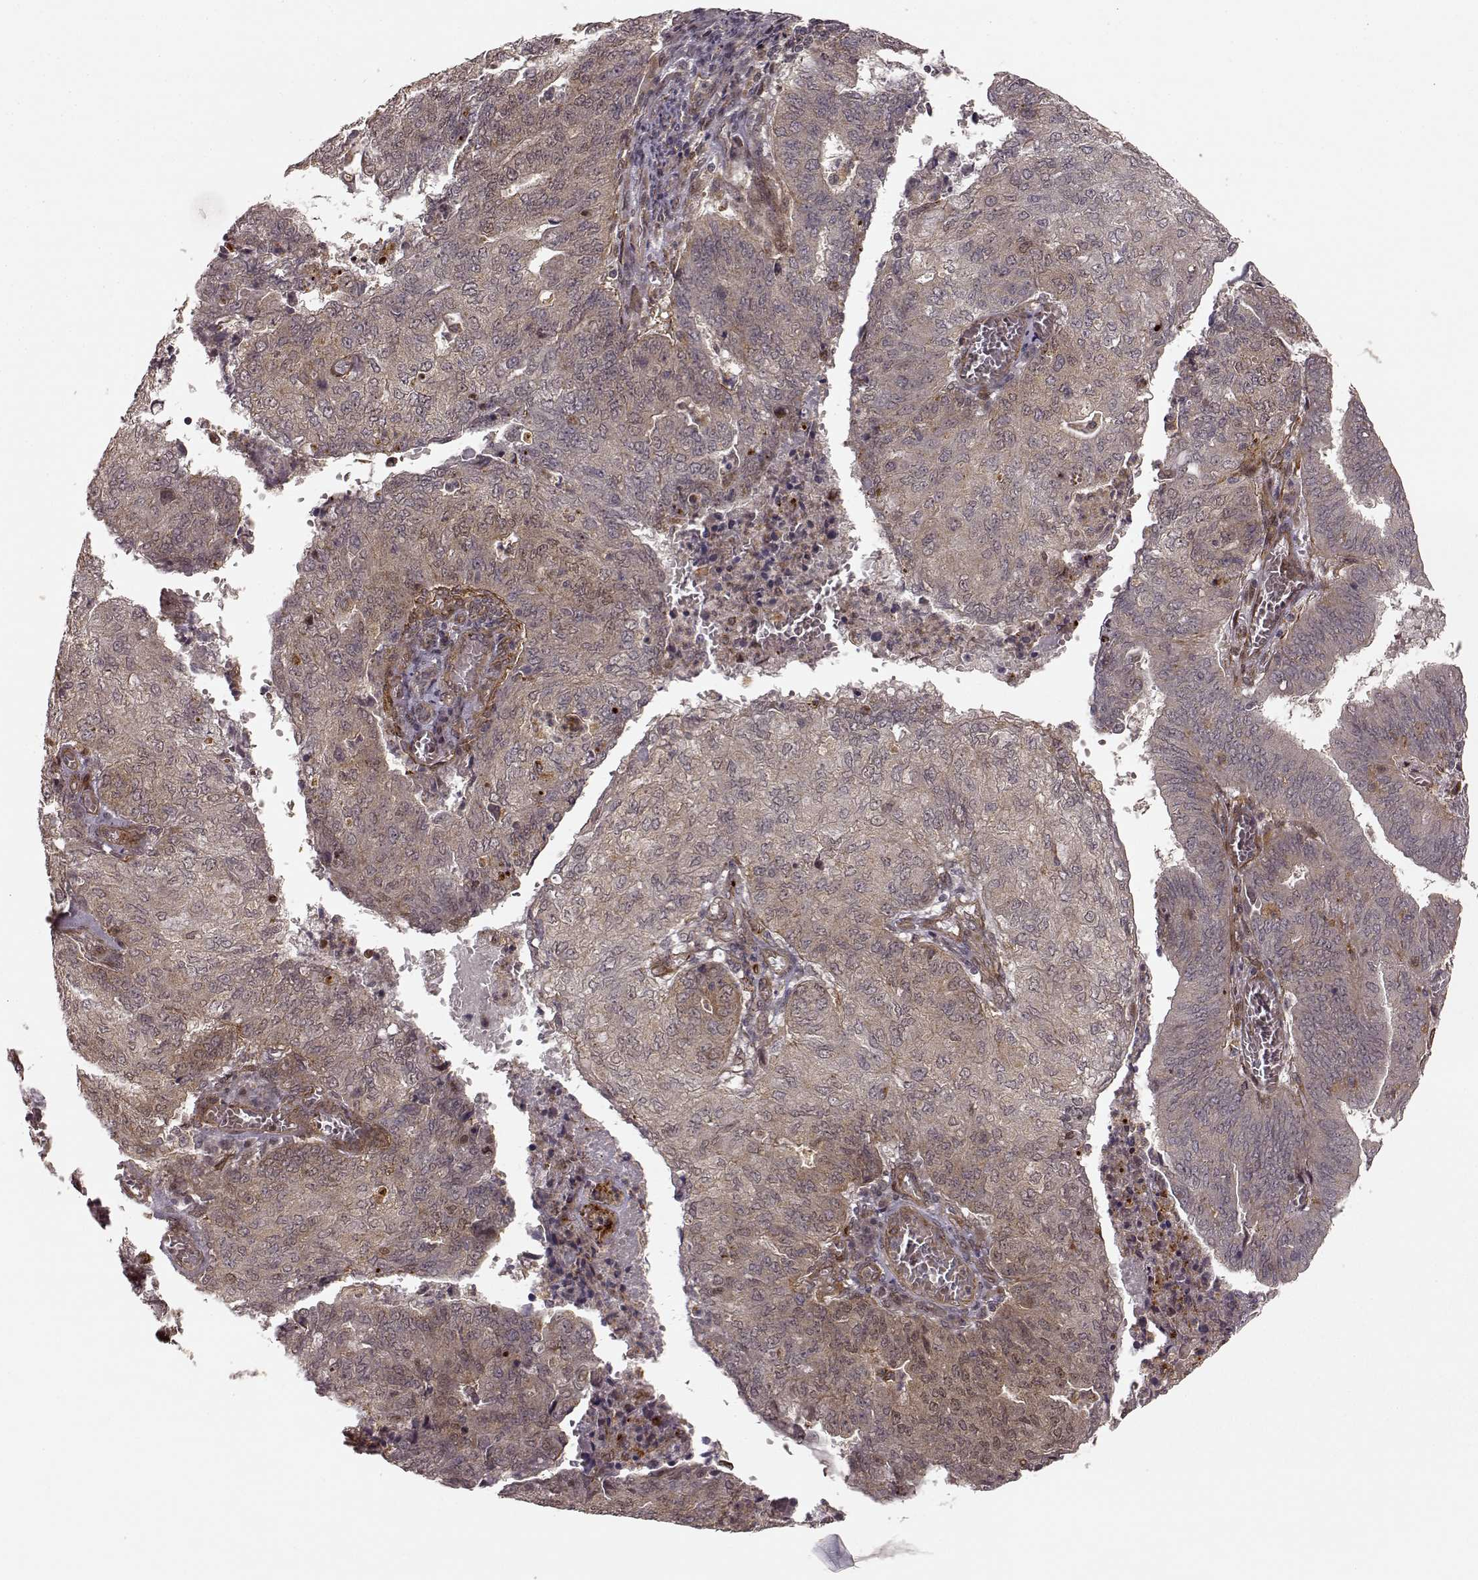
{"staining": {"intensity": "weak", "quantity": ">75%", "location": "cytoplasmic/membranous"}, "tissue": "endometrial cancer", "cell_type": "Tumor cells", "image_type": "cancer", "snomed": [{"axis": "morphology", "description": "Adenocarcinoma, NOS"}, {"axis": "topography", "description": "Endometrium"}], "caption": "Protein expression analysis of human endometrial adenocarcinoma reveals weak cytoplasmic/membranous staining in approximately >75% of tumor cells.", "gene": "SLC12A9", "patient": {"sex": "female", "age": 82}}